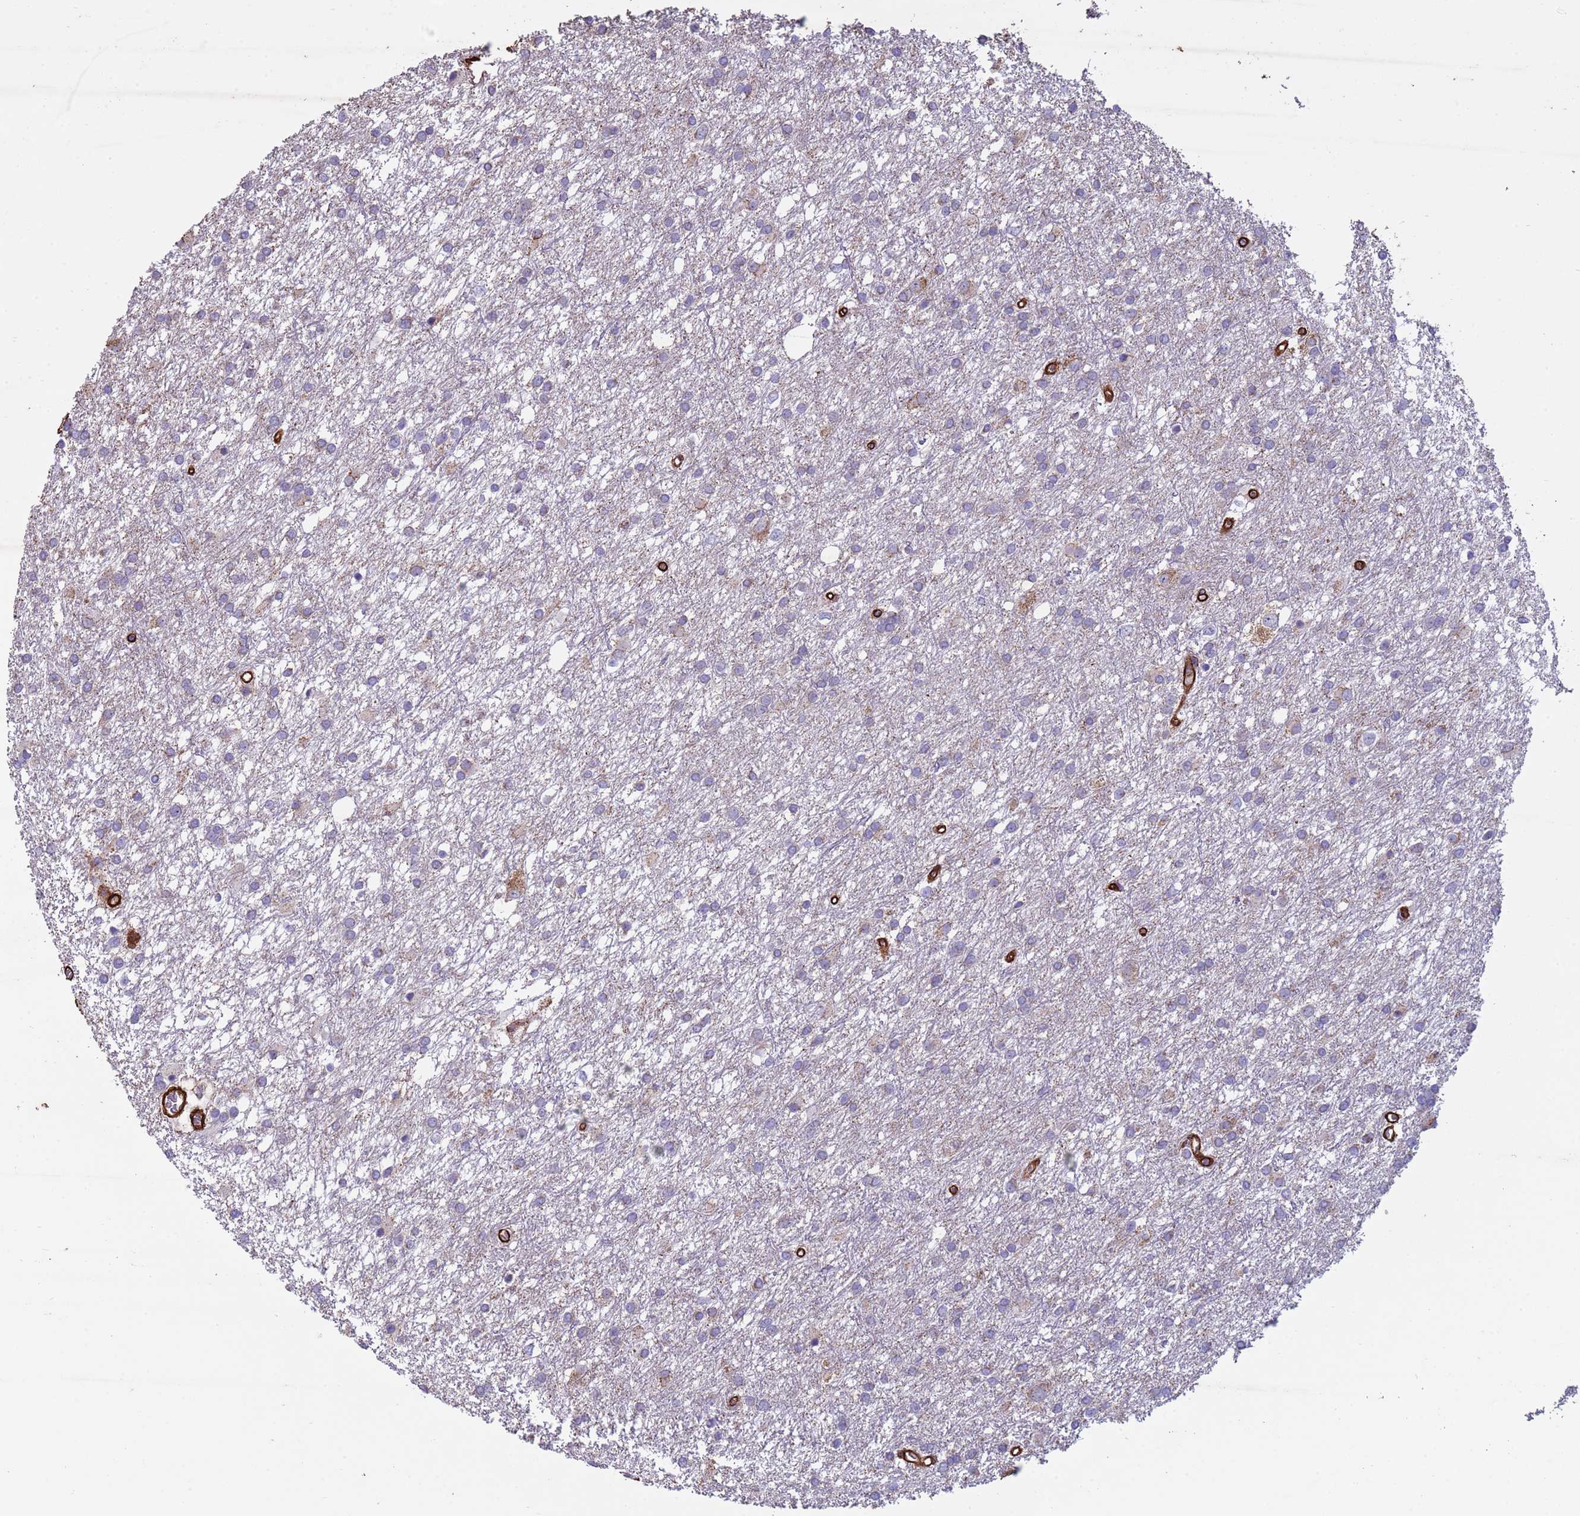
{"staining": {"intensity": "weak", "quantity": "<25%", "location": "cytoplasmic/membranous"}, "tissue": "glioma", "cell_type": "Tumor cells", "image_type": "cancer", "snomed": [{"axis": "morphology", "description": "Glioma, malignant, High grade"}, {"axis": "topography", "description": "Brain"}], "caption": "This is a micrograph of IHC staining of high-grade glioma (malignant), which shows no staining in tumor cells. (Immunohistochemistry, brightfield microscopy, high magnification).", "gene": "GASK1A", "patient": {"sex": "female", "age": 50}}